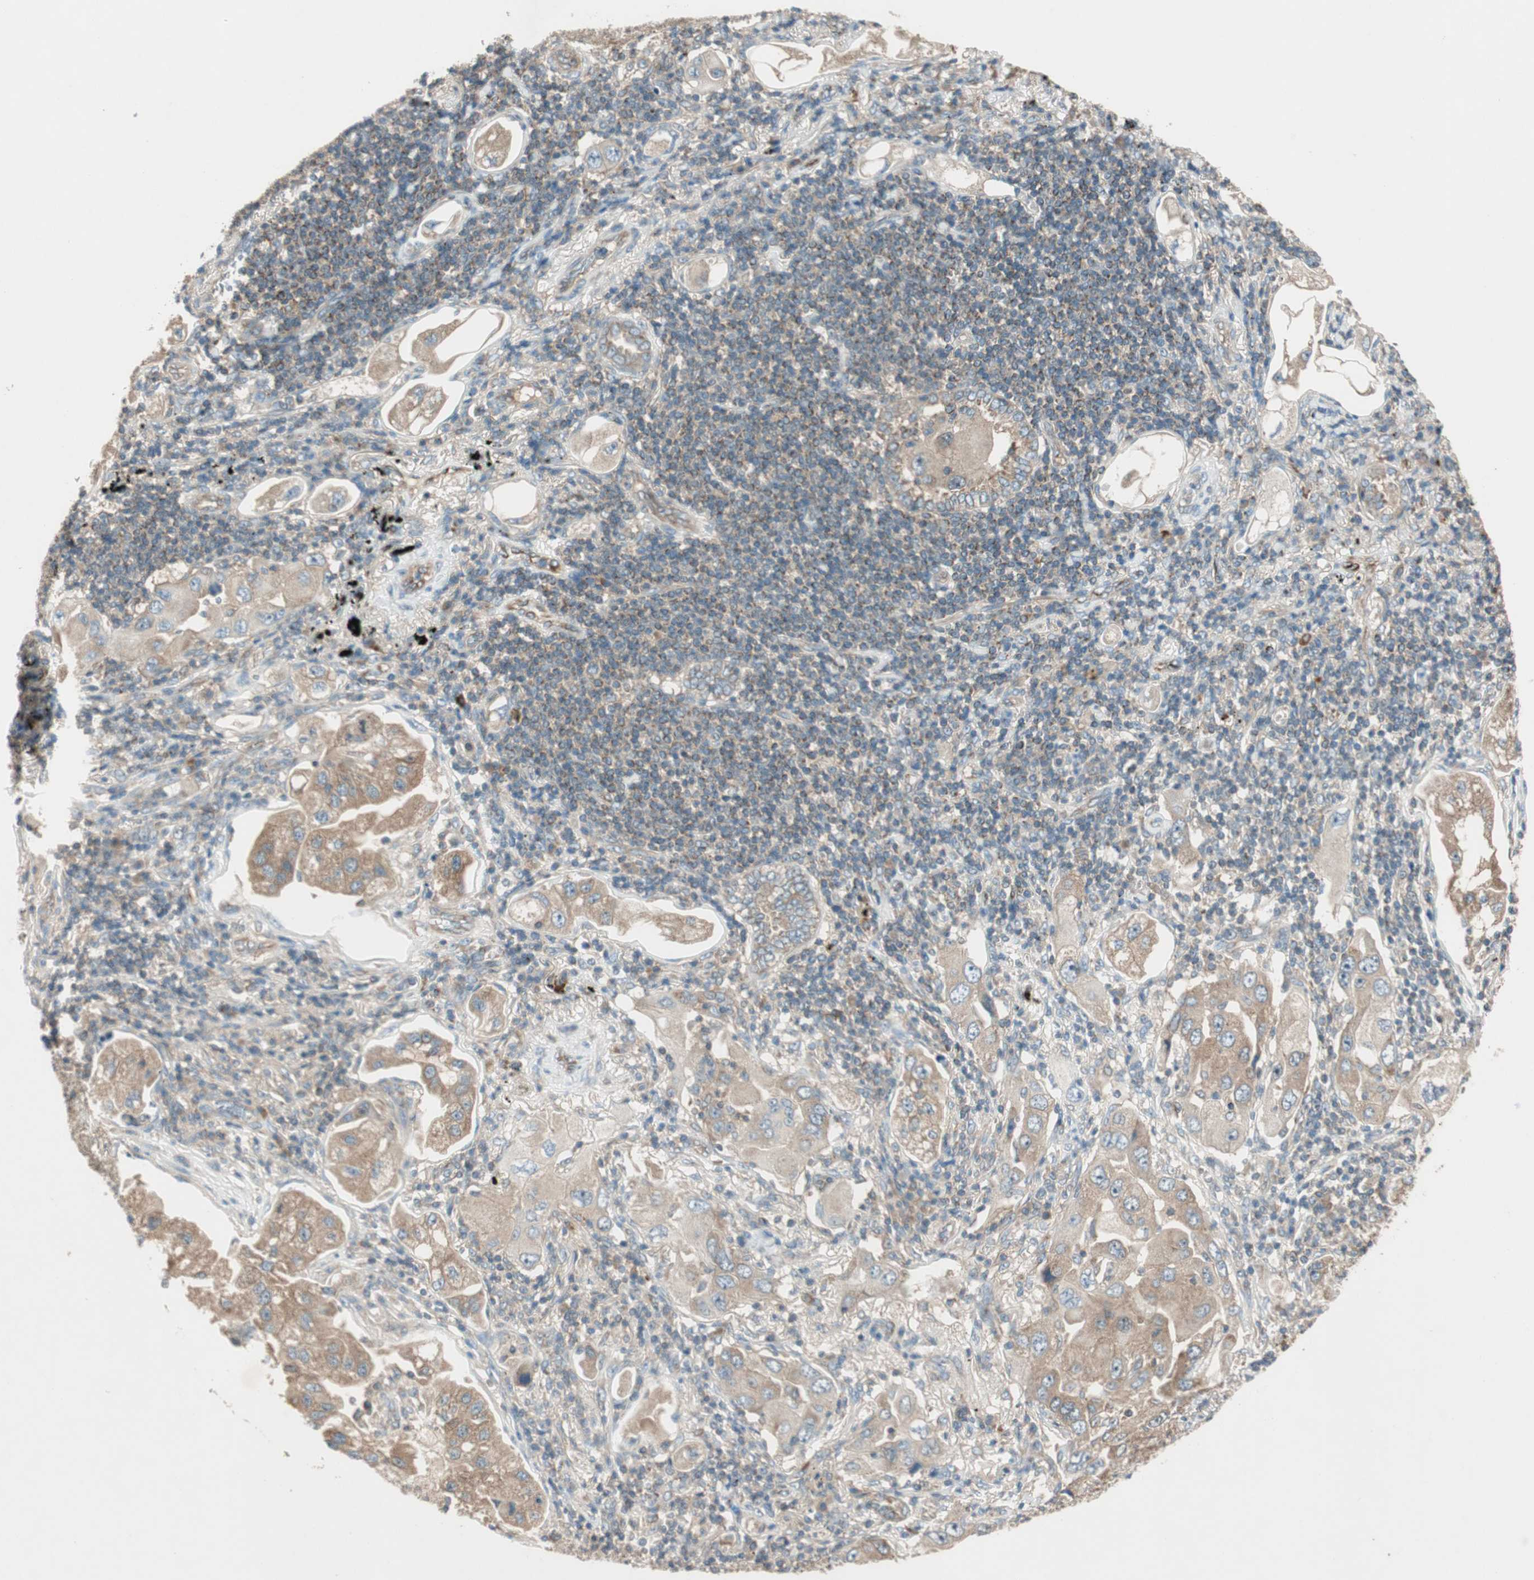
{"staining": {"intensity": "moderate", "quantity": ">75%", "location": "cytoplasmic/membranous"}, "tissue": "lung cancer", "cell_type": "Tumor cells", "image_type": "cancer", "snomed": [{"axis": "morphology", "description": "Adenocarcinoma, NOS"}, {"axis": "topography", "description": "Lung"}], "caption": "Immunohistochemistry of human lung adenocarcinoma shows medium levels of moderate cytoplasmic/membranous staining in approximately >75% of tumor cells. Using DAB (3,3'-diaminobenzidine) (brown) and hematoxylin (blue) stains, captured at high magnification using brightfield microscopy.", "gene": "CC2D1A", "patient": {"sex": "female", "age": 65}}